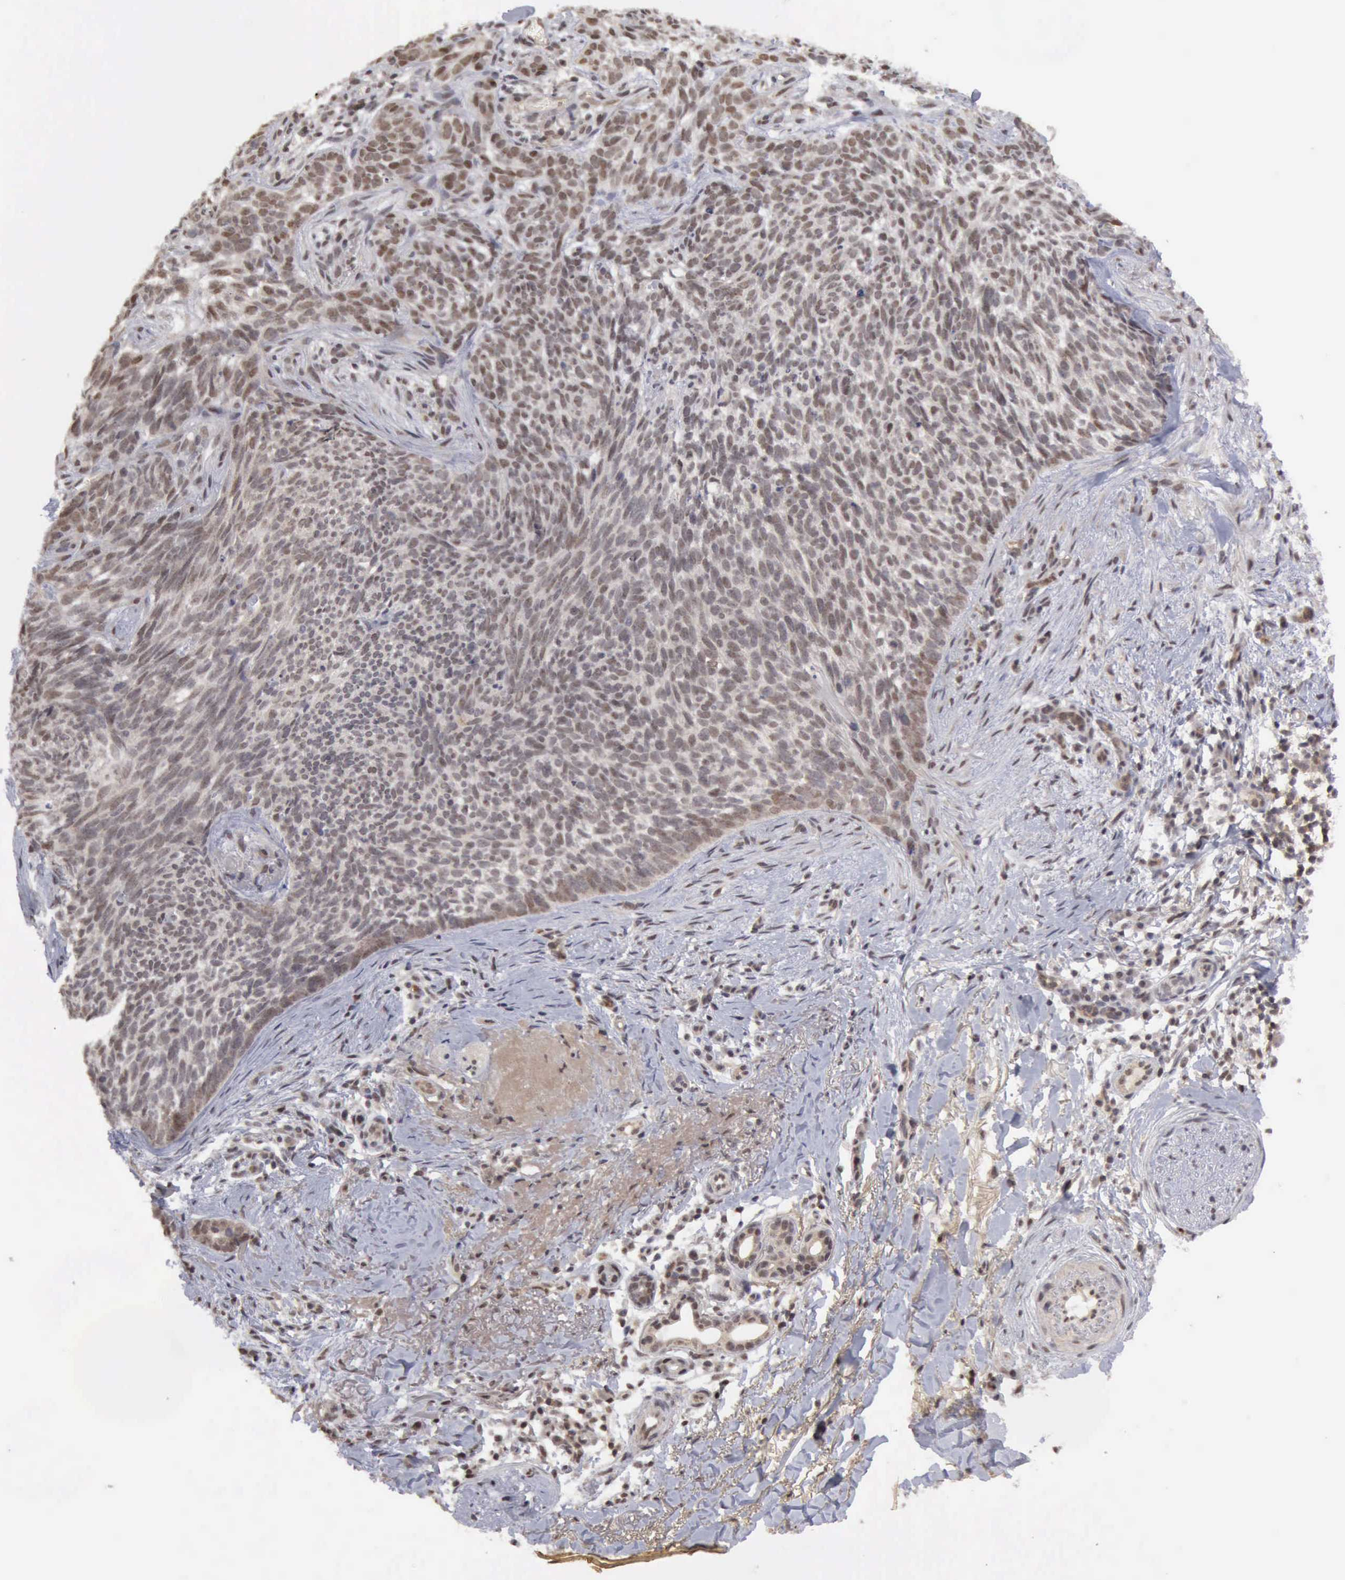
{"staining": {"intensity": "weak", "quantity": ">75%", "location": "cytoplasmic/membranous,nuclear"}, "tissue": "skin cancer", "cell_type": "Tumor cells", "image_type": "cancer", "snomed": [{"axis": "morphology", "description": "Basal cell carcinoma"}, {"axis": "topography", "description": "Skin"}], "caption": "This is a micrograph of immunohistochemistry (IHC) staining of basal cell carcinoma (skin), which shows weak staining in the cytoplasmic/membranous and nuclear of tumor cells.", "gene": "CDKN2A", "patient": {"sex": "female", "age": 81}}